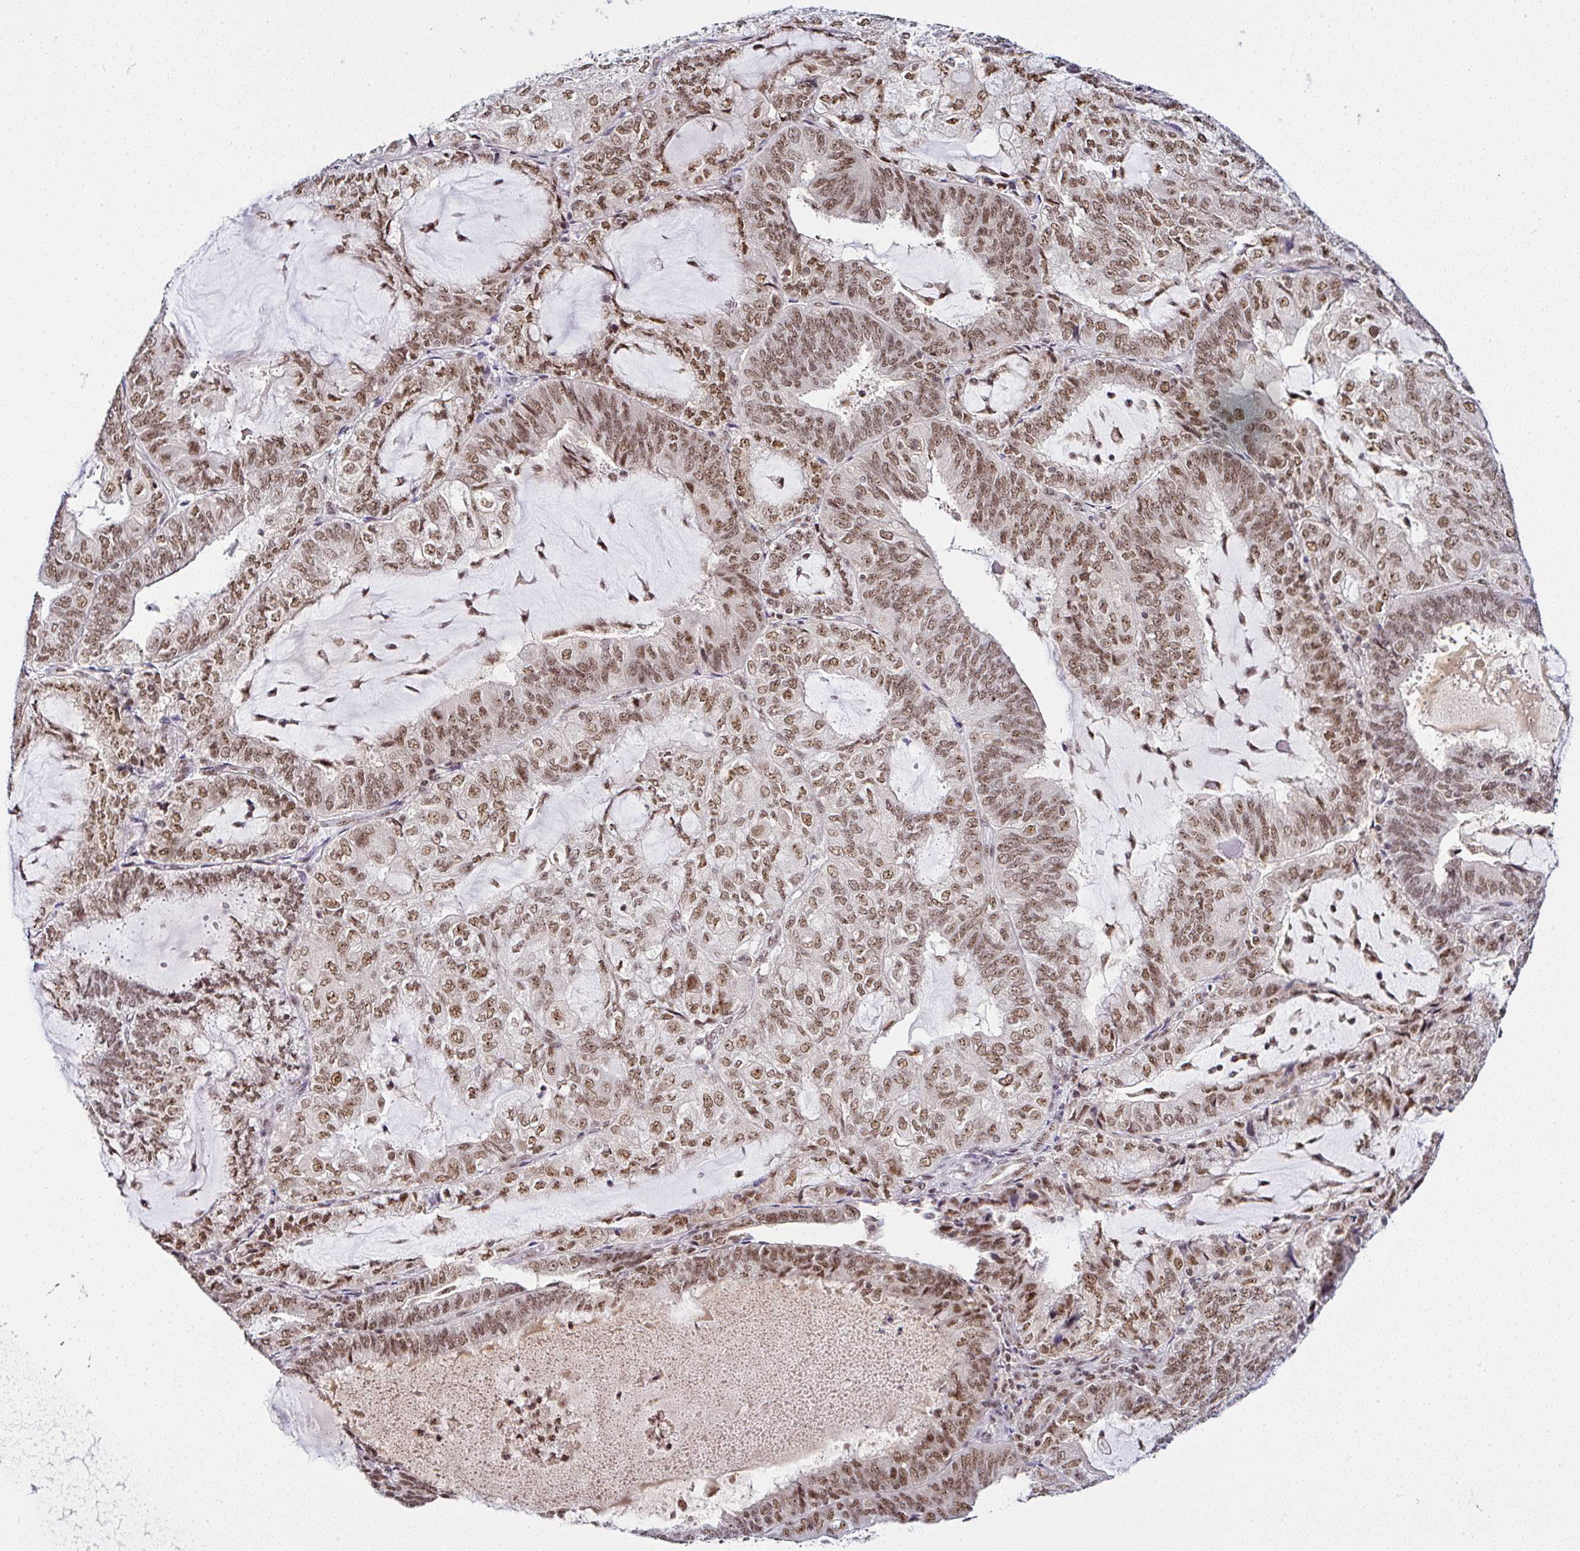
{"staining": {"intensity": "moderate", "quantity": ">75%", "location": "nuclear"}, "tissue": "endometrial cancer", "cell_type": "Tumor cells", "image_type": "cancer", "snomed": [{"axis": "morphology", "description": "Adenocarcinoma, NOS"}, {"axis": "topography", "description": "Endometrium"}], "caption": "A brown stain shows moderate nuclear positivity of a protein in endometrial adenocarcinoma tumor cells. The protein is shown in brown color, while the nuclei are stained blue.", "gene": "PTPN2", "patient": {"sex": "female", "age": 81}}